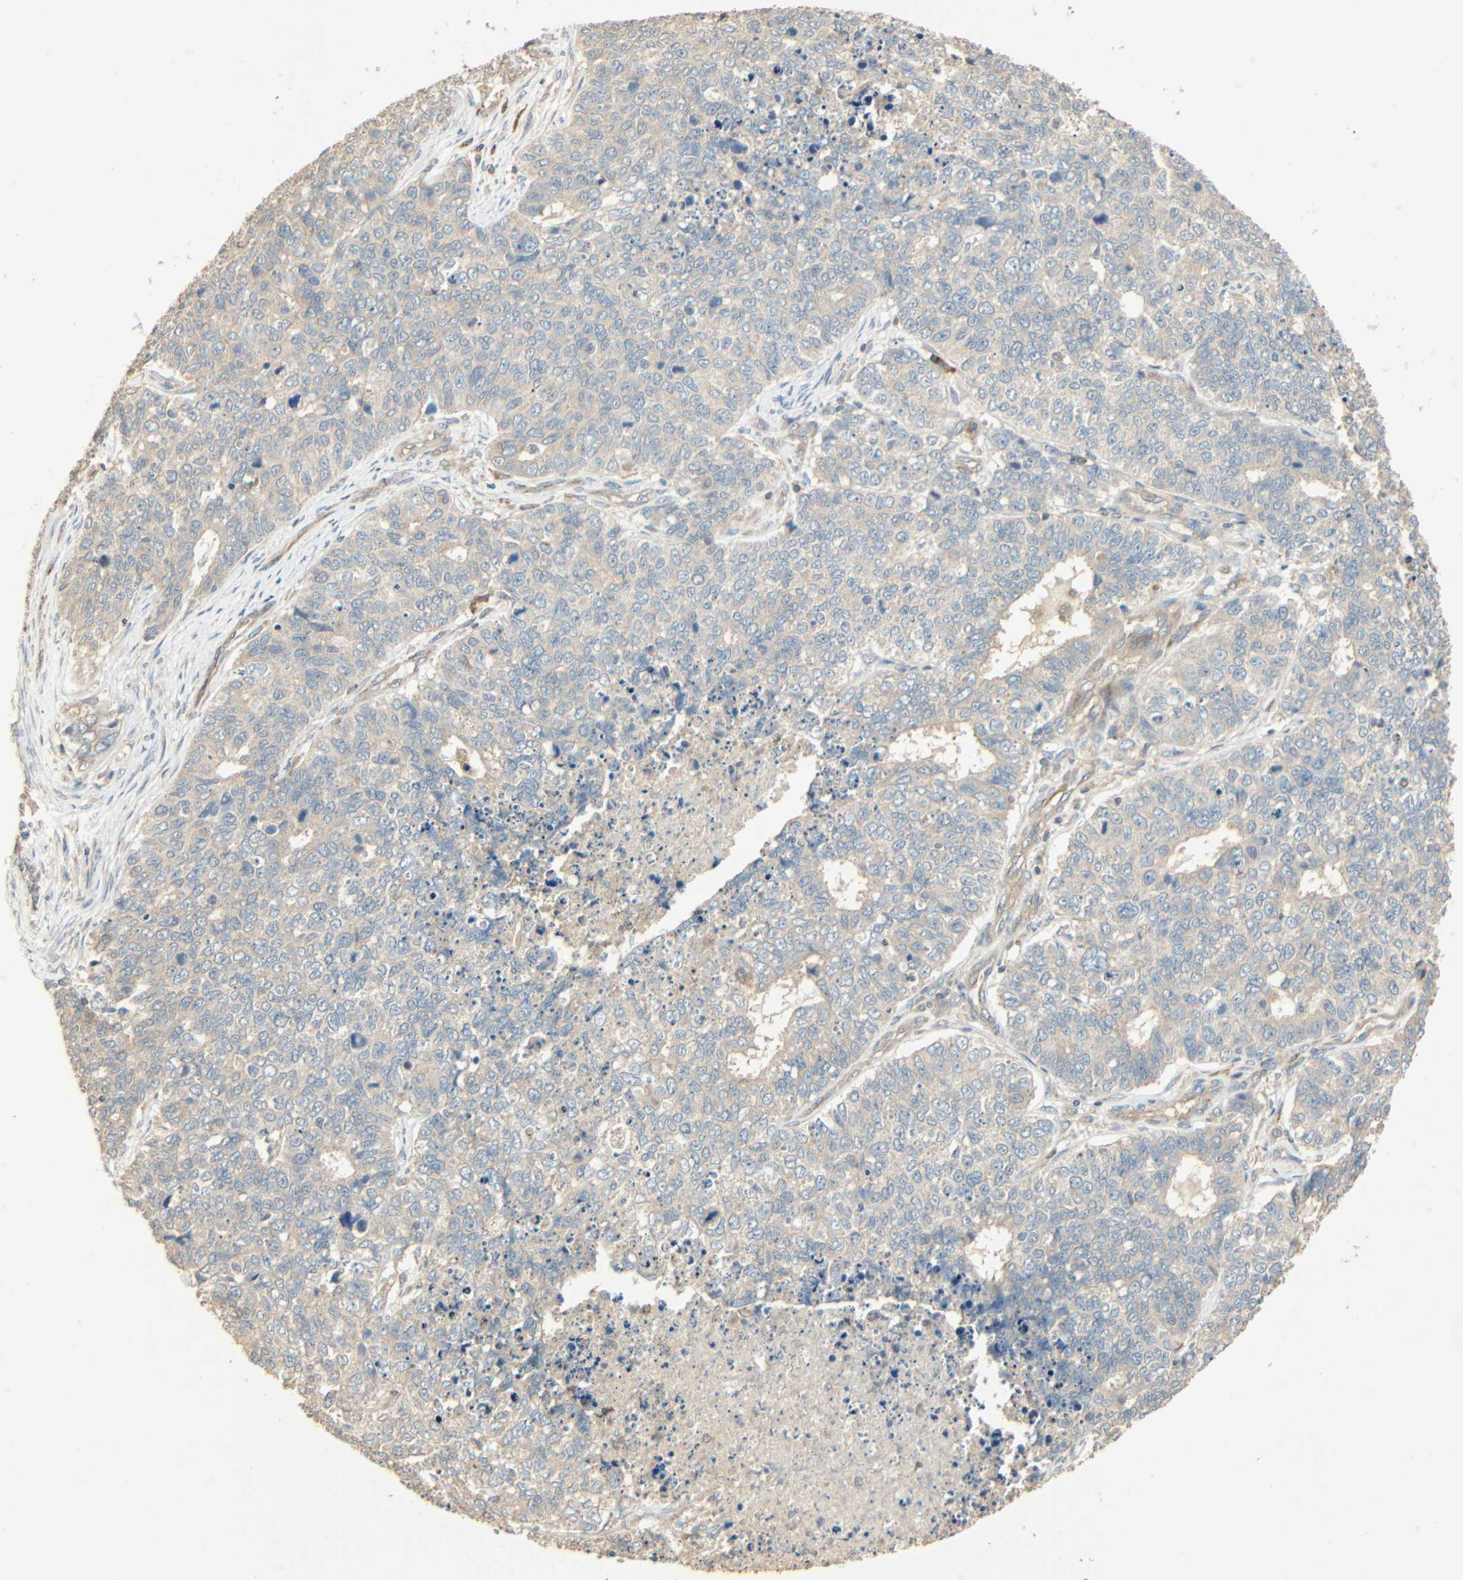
{"staining": {"intensity": "negative", "quantity": "none", "location": "none"}, "tissue": "cervical cancer", "cell_type": "Tumor cells", "image_type": "cancer", "snomed": [{"axis": "morphology", "description": "Squamous cell carcinoma, NOS"}, {"axis": "topography", "description": "Cervix"}], "caption": "This is a histopathology image of immunohistochemistry (IHC) staining of cervical cancer (squamous cell carcinoma), which shows no positivity in tumor cells.", "gene": "GALK1", "patient": {"sex": "female", "age": 63}}